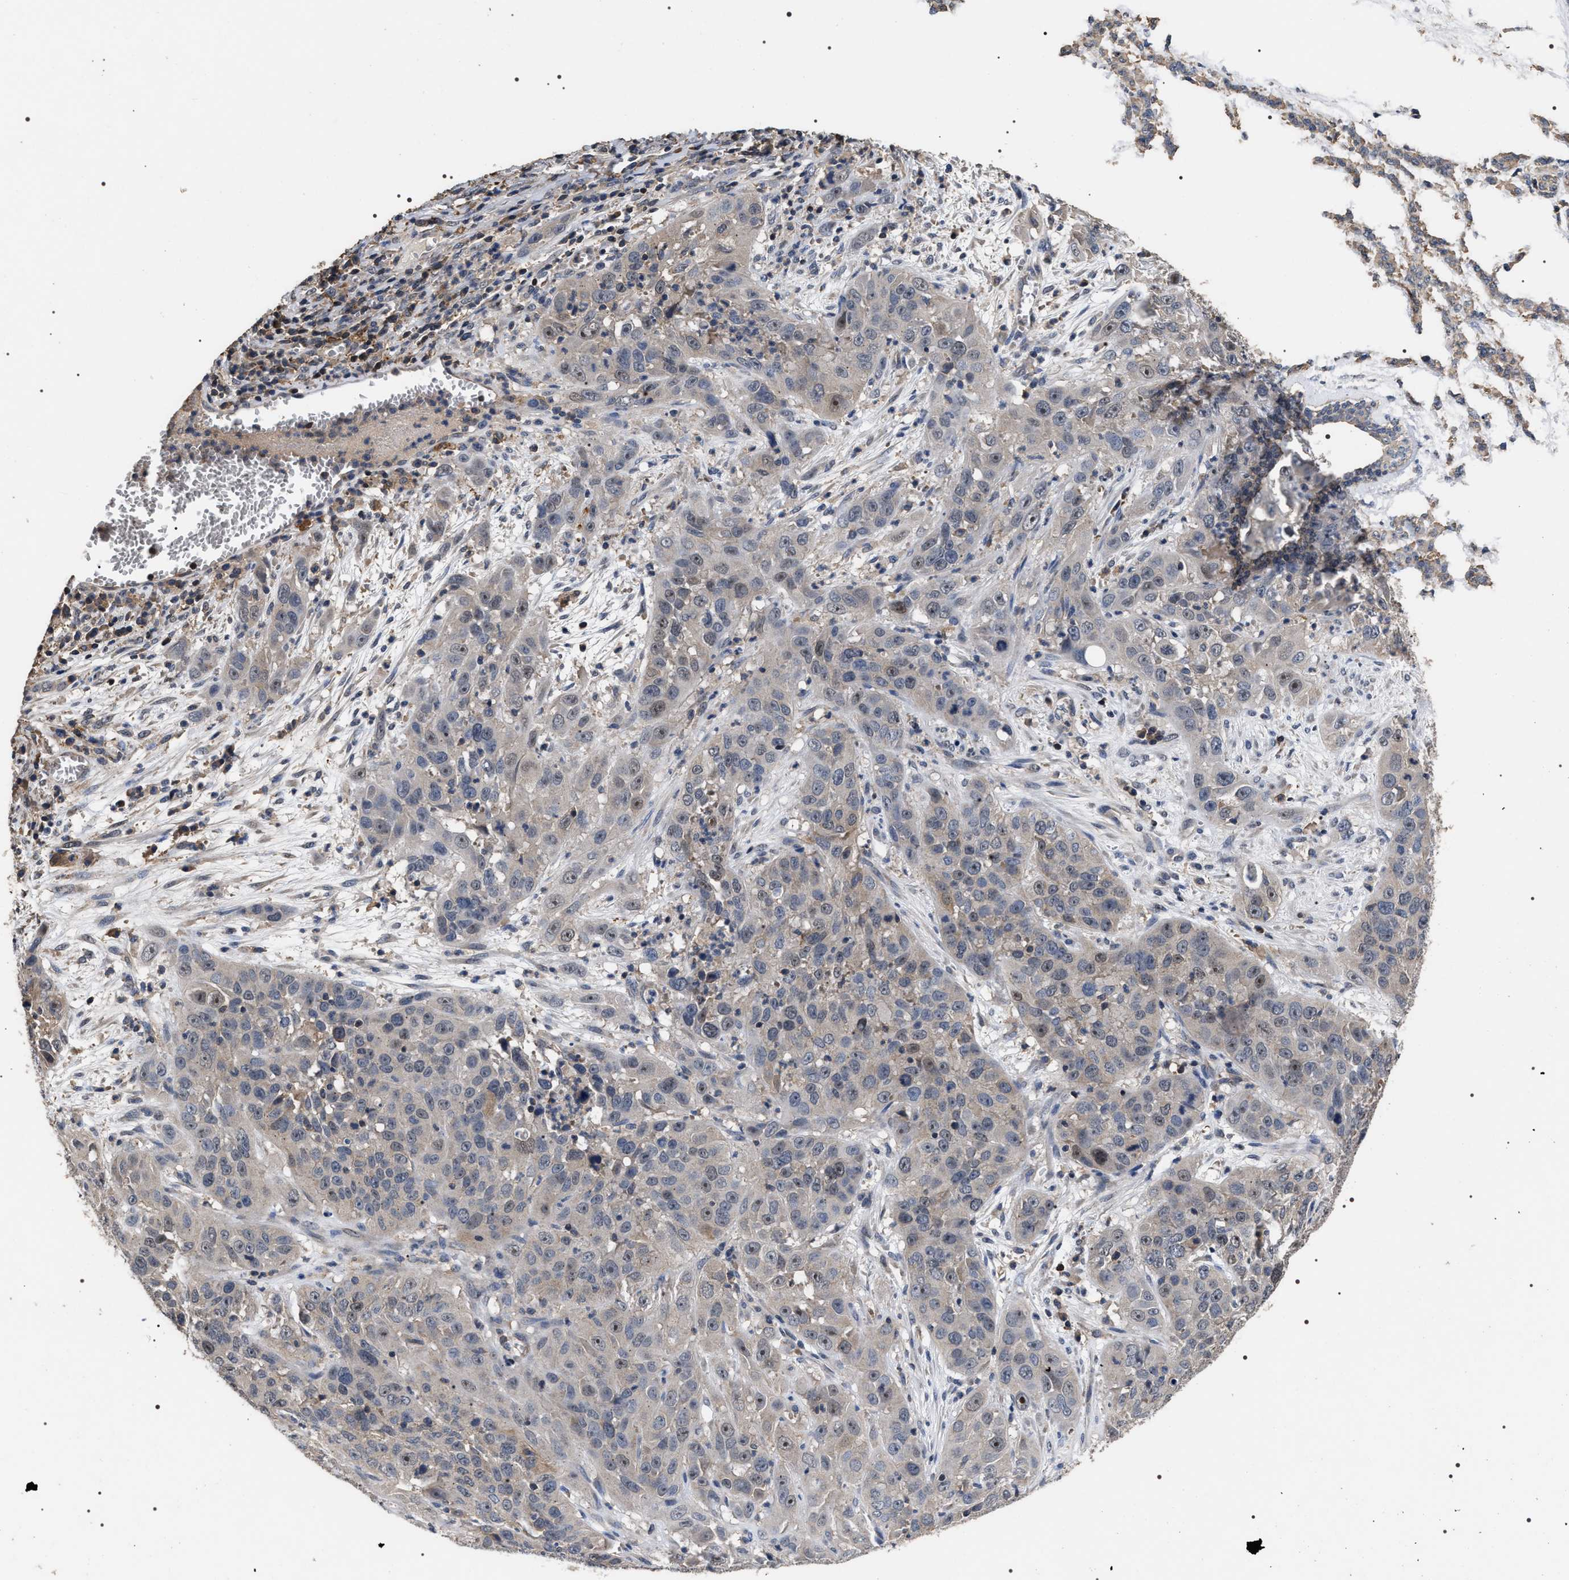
{"staining": {"intensity": "weak", "quantity": "25%-75%", "location": "nuclear"}, "tissue": "cervical cancer", "cell_type": "Tumor cells", "image_type": "cancer", "snomed": [{"axis": "morphology", "description": "Squamous cell carcinoma, NOS"}, {"axis": "topography", "description": "Cervix"}], "caption": "Tumor cells show low levels of weak nuclear expression in approximately 25%-75% of cells in squamous cell carcinoma (cervical).", "gene": "UPF3A", "patient": {"sex": "female", "age": 32}}